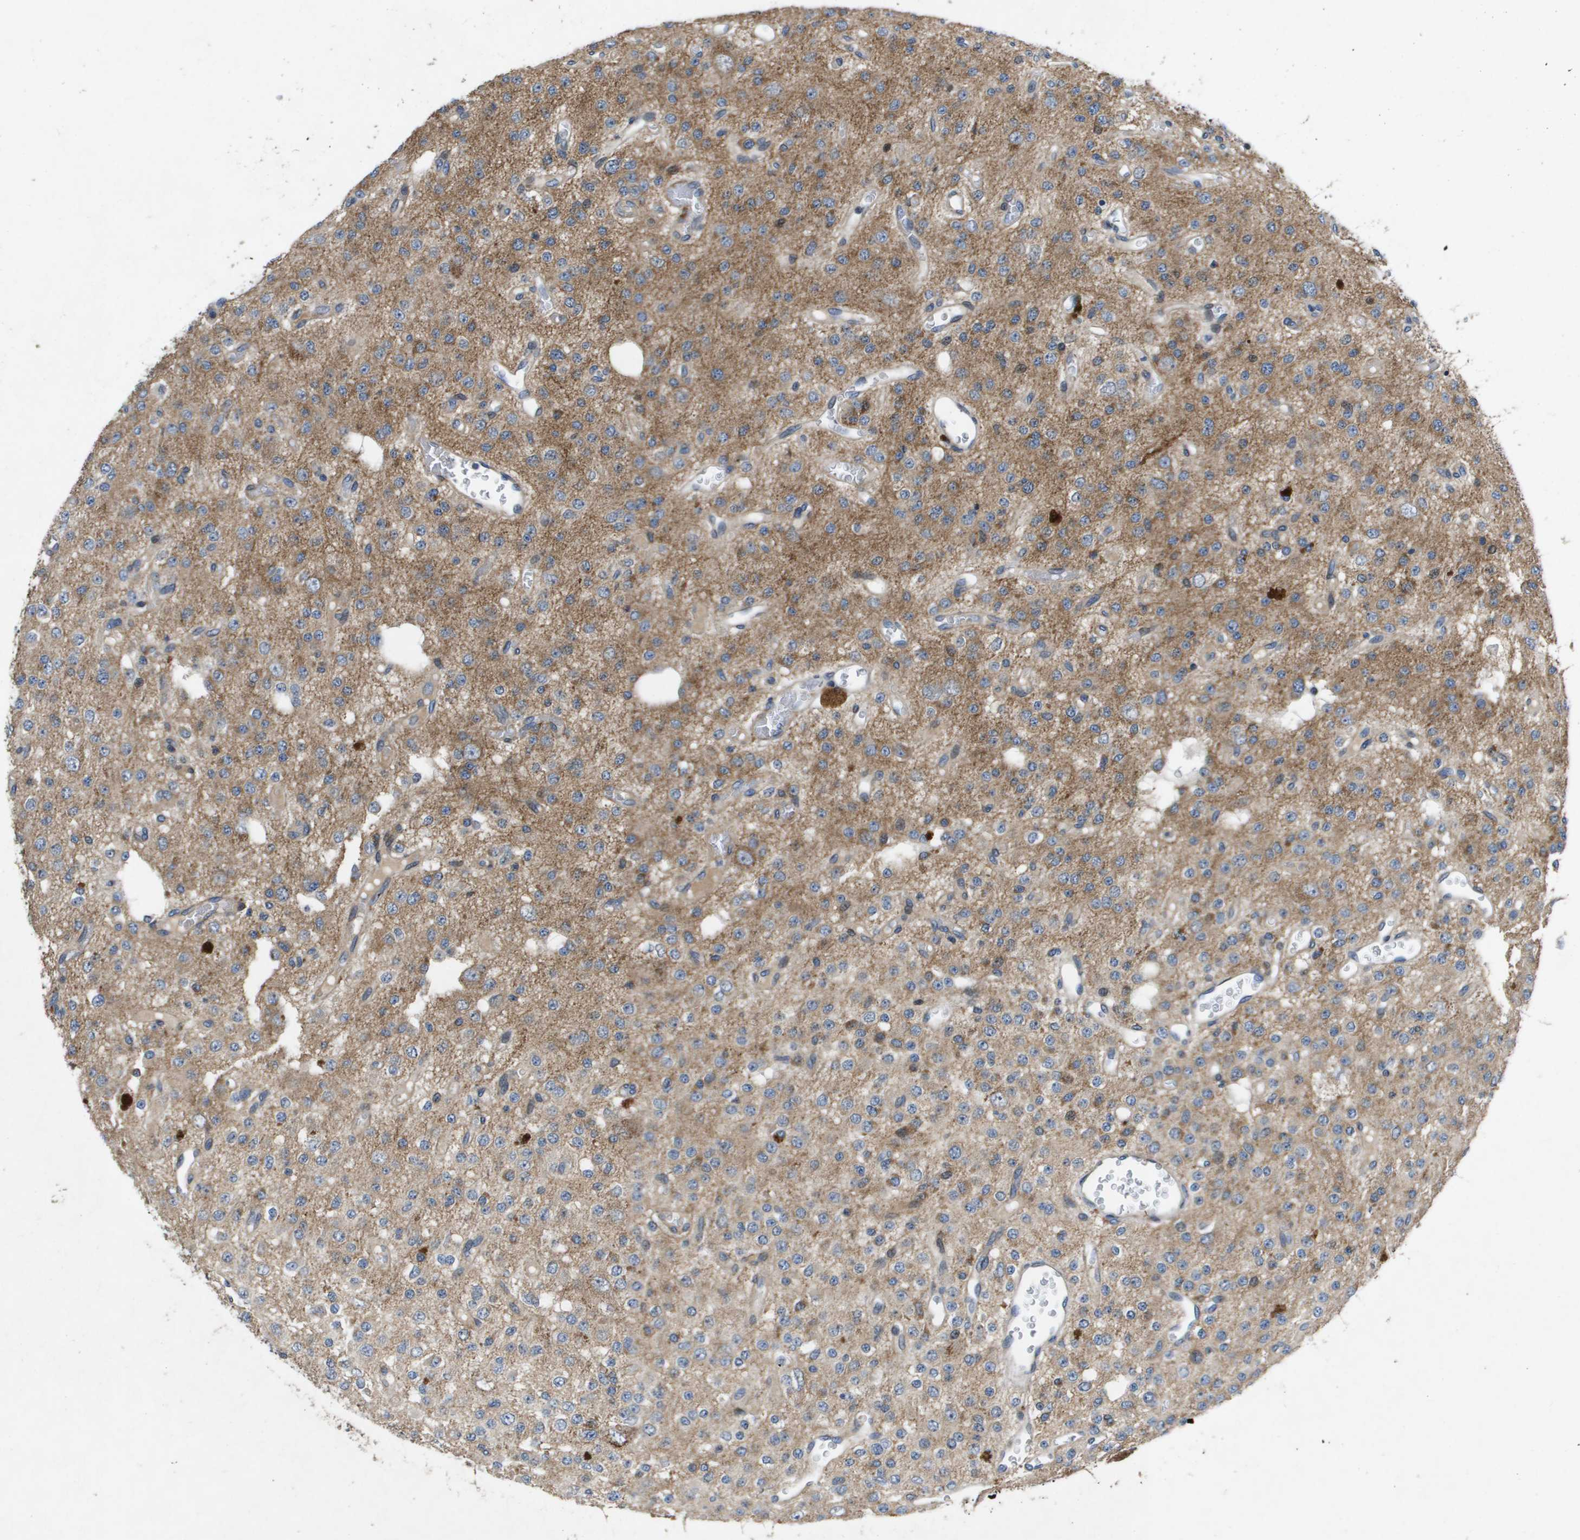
{"staining": {"intensity": "moderate", "quantity": "<25%", "location": "cytoplasmic/membranous"}, "tissue": "glioma", "cell_type": "Tumor cells", "image_type": "cancer", "snomed": [{"axis": "morphology", "description": "Glioma, malignant, Low grade"}, {"axis": "topography", "description": "Brain"}], "caption": "Immunohistochemical staining of malignant glioma (low-grade) reveals low levels of moderate cytoplasmic/membranous protein positivity in approximately <25% of tumor cells. (DAB (3,3'-diaminobenzidine) IHC, brown staining for protein, blue staining for nuclei).", "gene": "ENTPD2", "patient": {"sex": "male", "age": 38}}